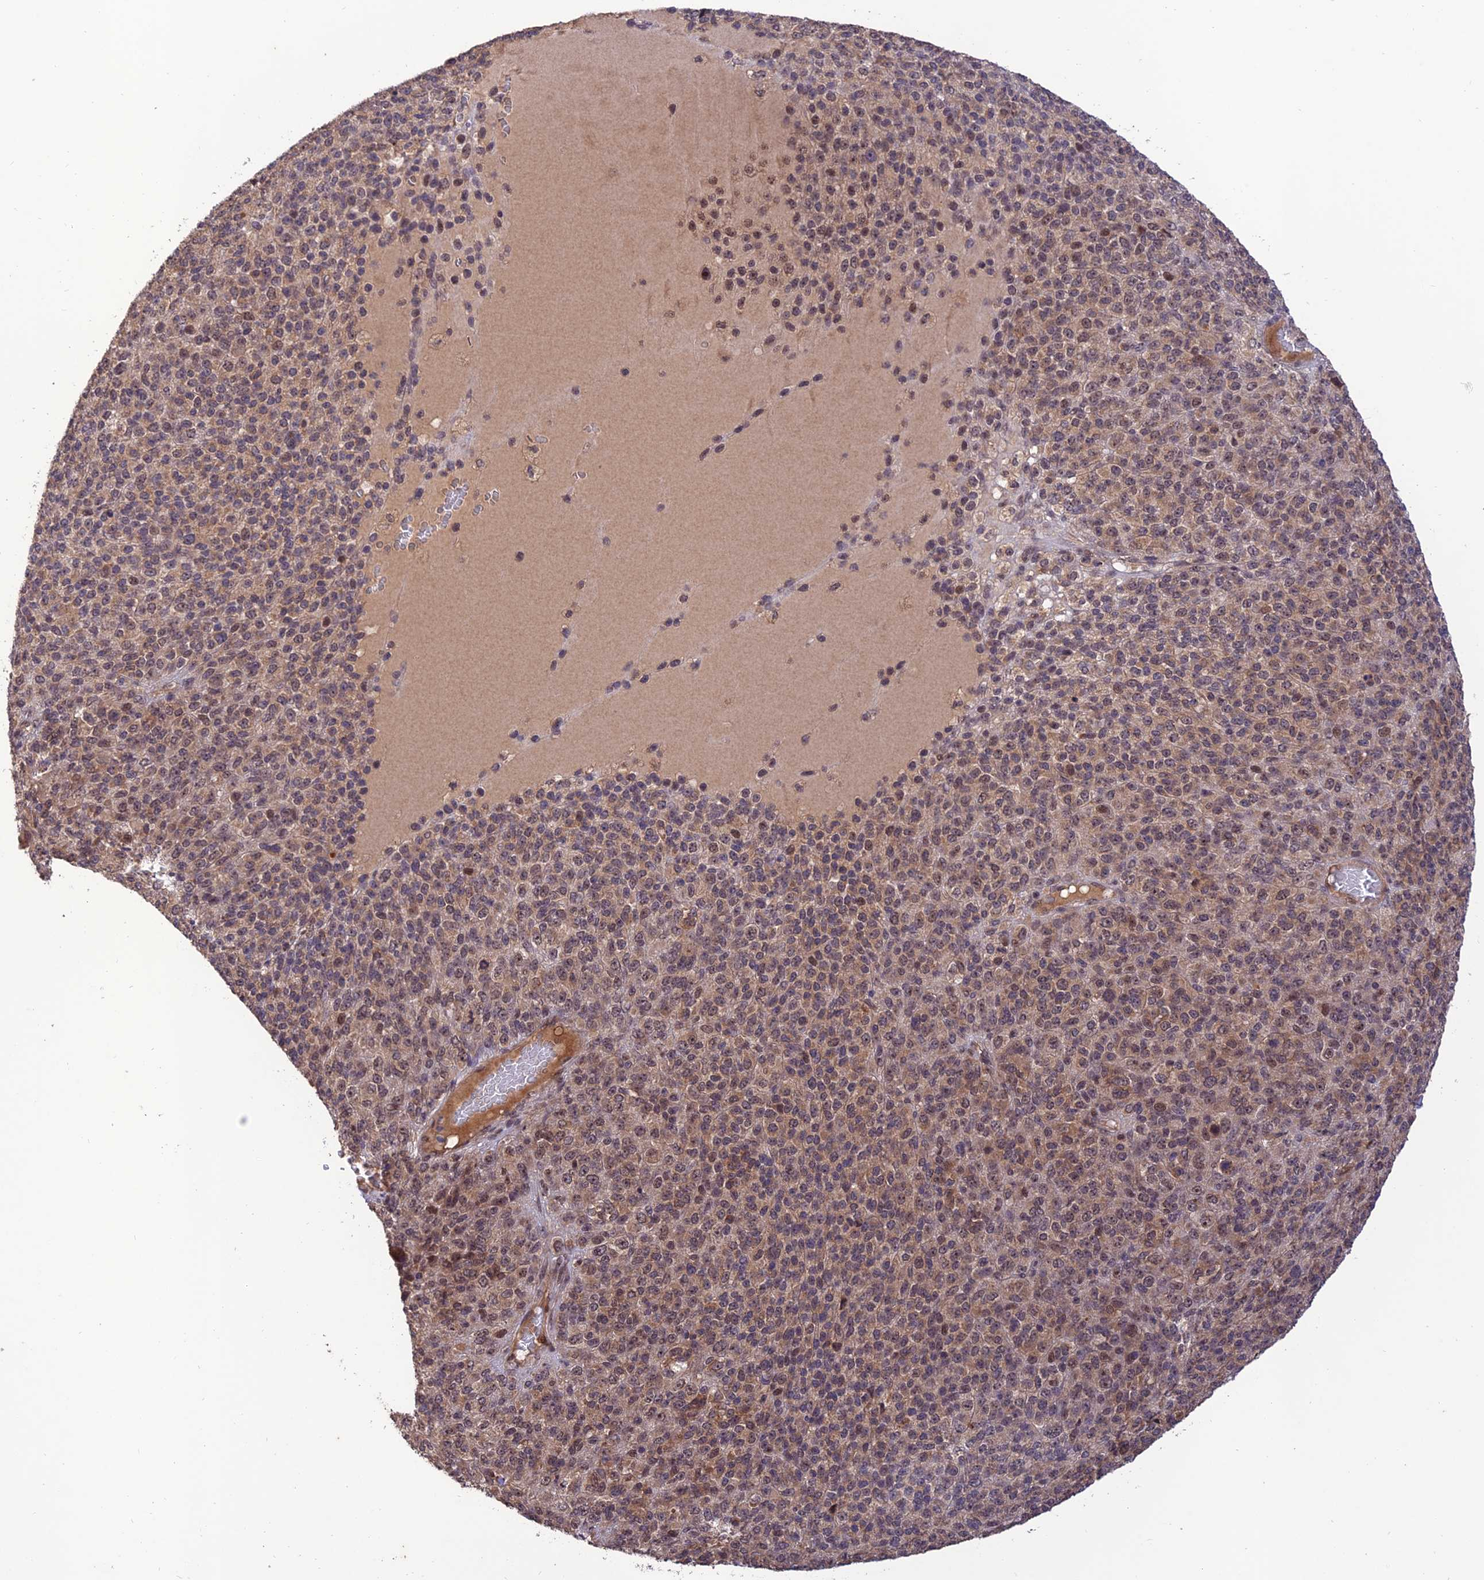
{"staining": {"intensity": "weak", "quantity": "25%-75%", "location": "cytoplasmic/membranous,nuclear"}, "tissue": "melanoma", "cell_type": "Tumor cells", "image_type": "cancer", "snomed": [{"axis": "morphology", "description": "Malignant melanoma, Metastatic site"}, {"axis": "topography", "description": "Brain"}], "caption": "This is an image of immunohistochemistry (IHC) staining of malignant melanoma (metastatic site), which shows weak staining in the cytoplasmic/membranous and nuclear of tumor cells.", "gene": "REV1", "patient": {"sex": "female", "age": 56}}